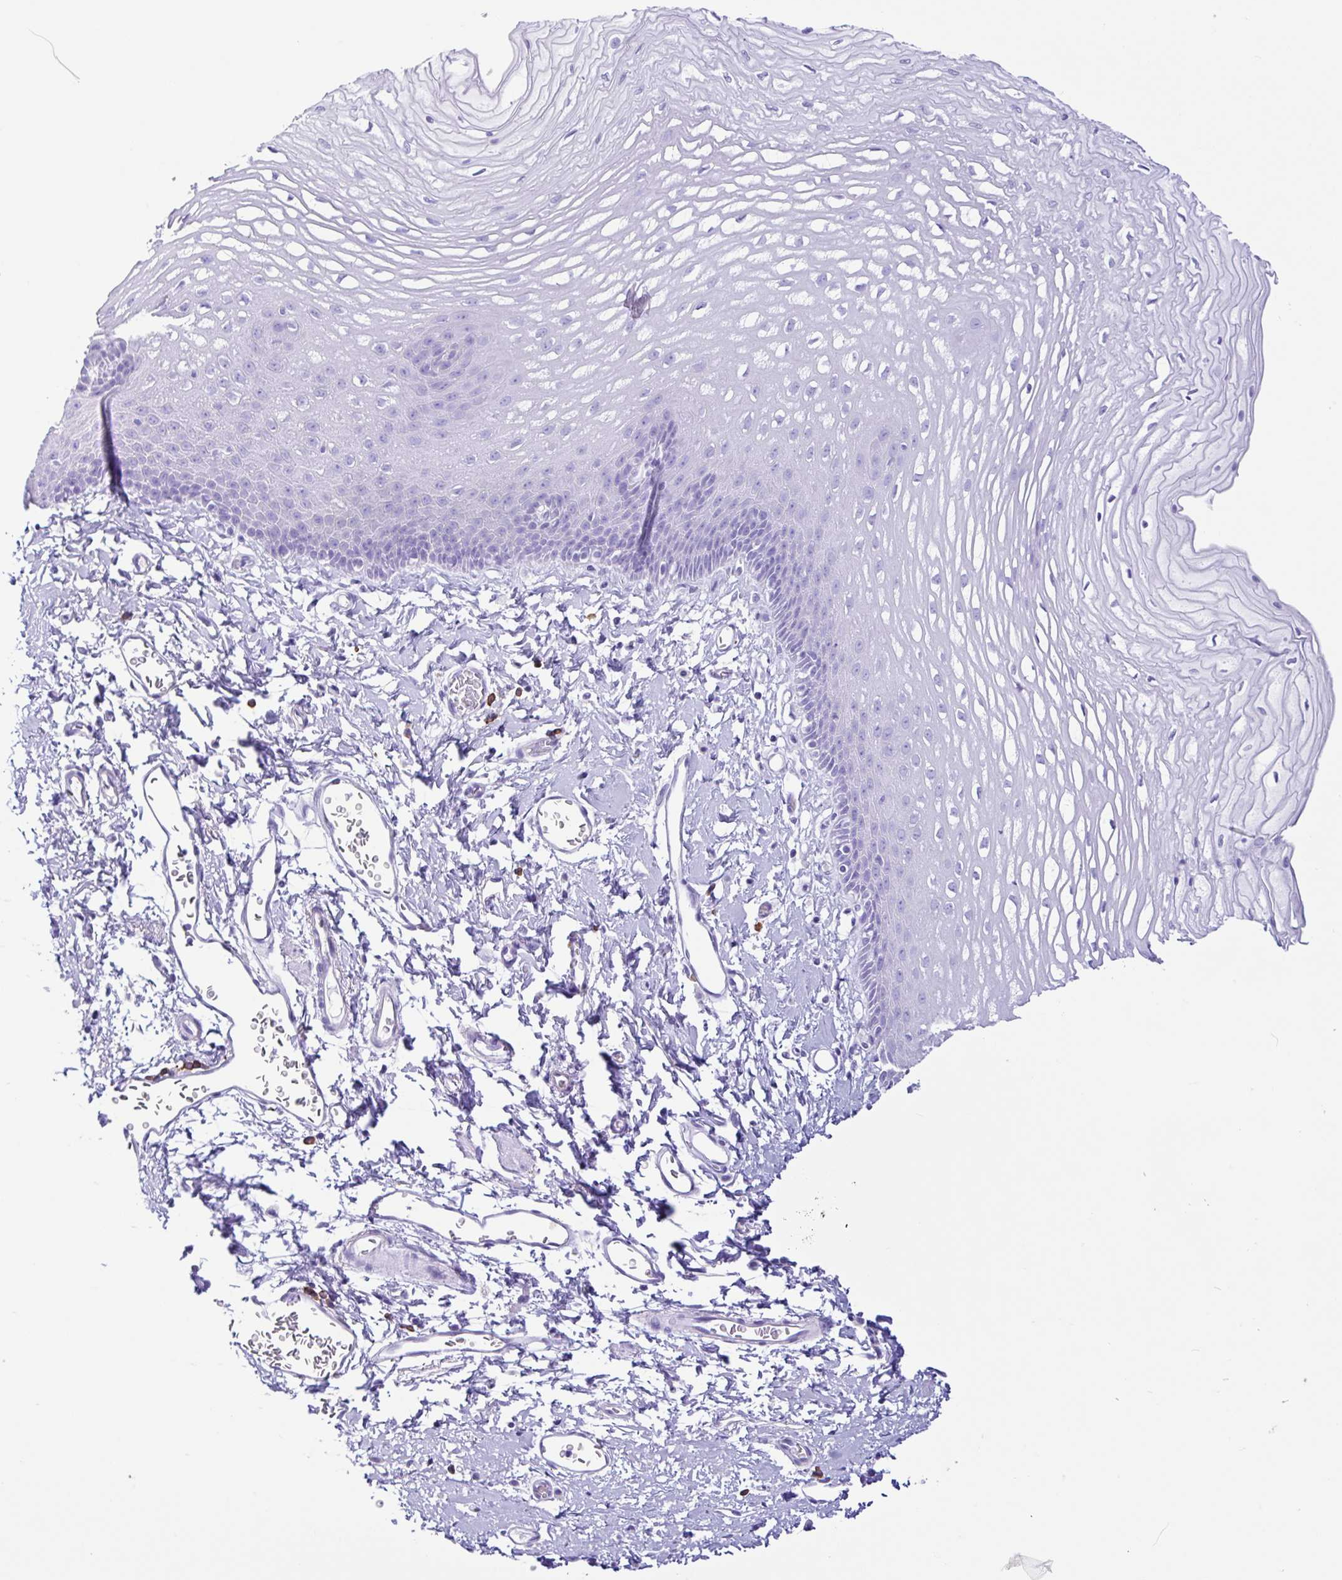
{"staining": {"intensity": "negative", "quantity": "none", "location": "none"}, "tissue": "esophagus", "cell_type": "Squamous epithelial cells", "image_type": "normal", "snomed": [{"axis": "morphology", "description": "Normal tissue, NOS"}, {"axis": "topography", "description": "Esophagus"}], "caption": "Immunohistochemical staining of unremarkable esophagus reveals no significant expression in squamous epithelial cells.", "gene": "PIGF", "patient": {"sex": "male", "age": 70}}